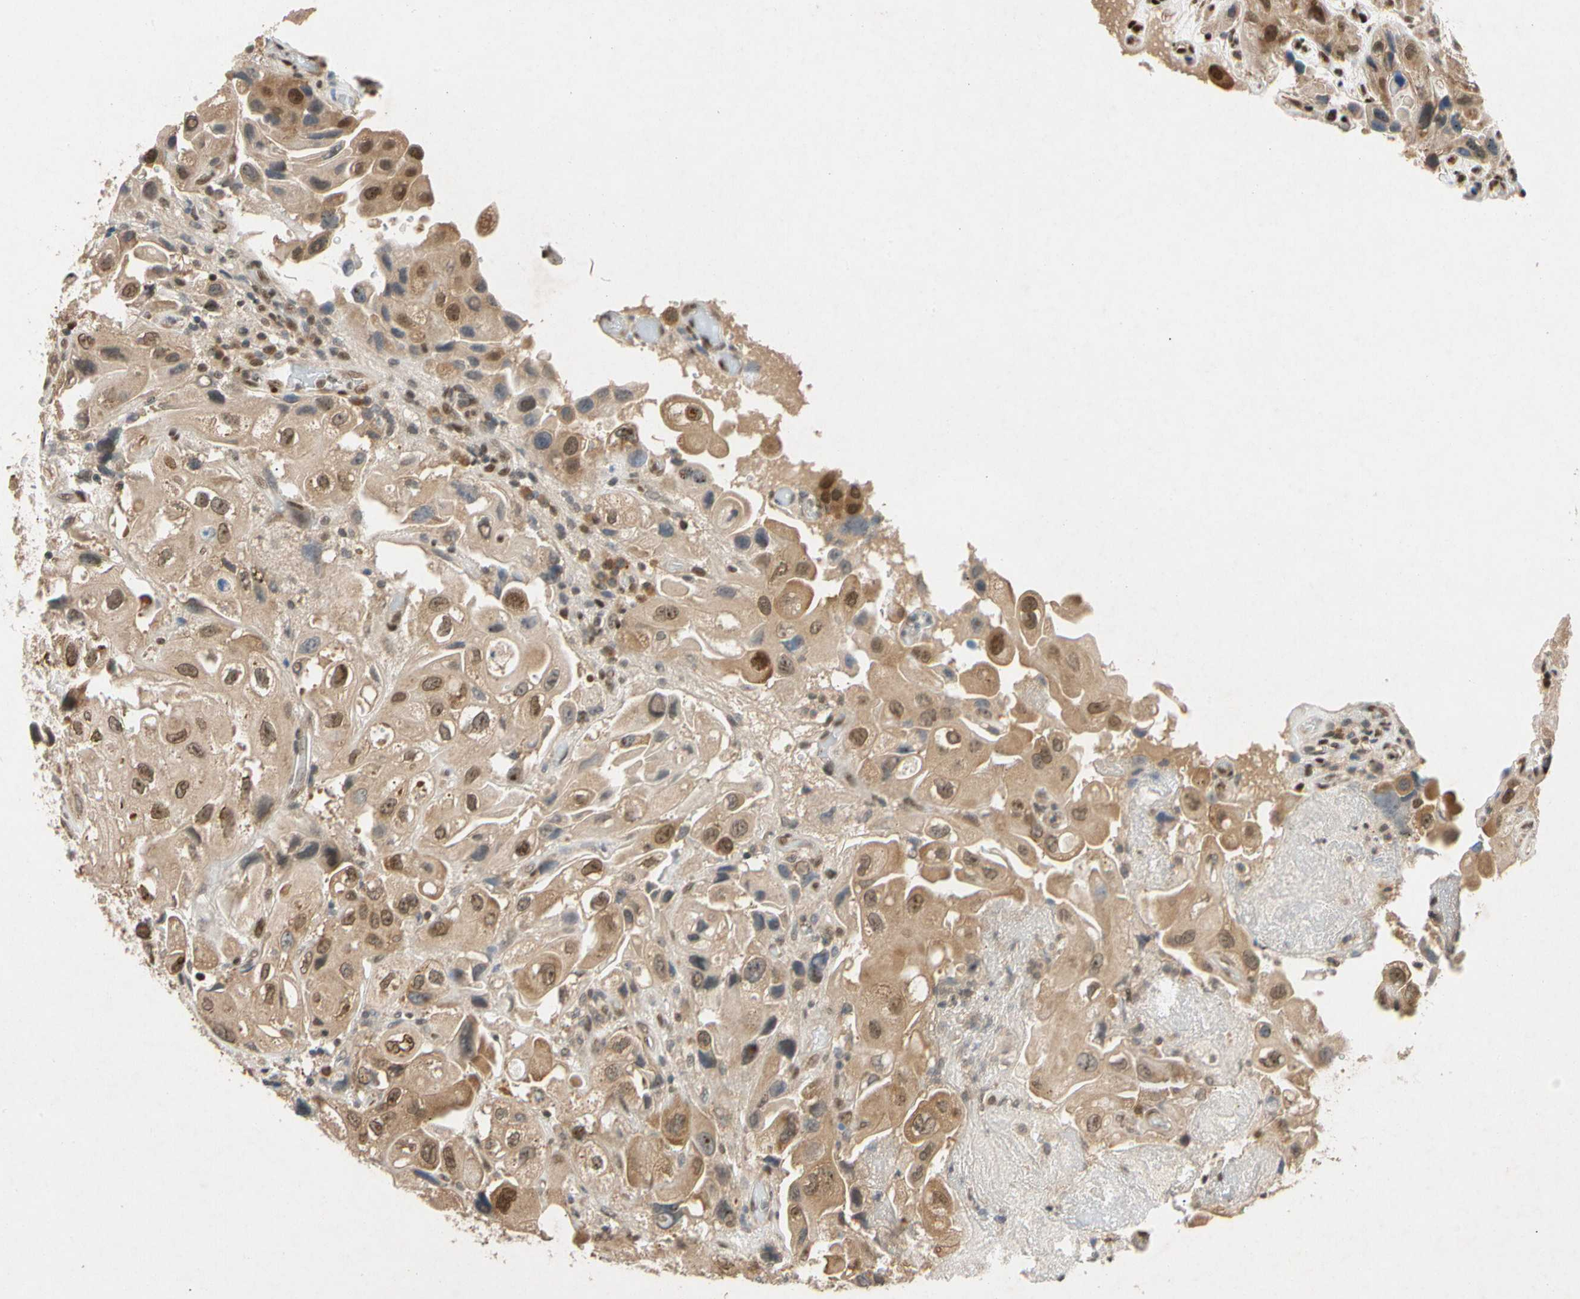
{"staining": {"intensity": "moderate", "quantity": ">75%", "location": "cytoplasmic/membranous,nuclear"}, "tissue": "urothelial cancer", "cell_type": "Tumor cells", "image_type": "cancer", "snomed": [{"axis": "morphology", "description": "Urothelial carcinoma, High grade"}, {"axis": "topography", "description": "Urinary bladder"}], "caption": "Approximately >75% of tumor cells in urothelial cancer show moderate cytoplasmic/membranous and nuclear protein positivity as visualized by brown immunohistochemical staining.", "gene": "EIF1AX", "patient": {"sex": "female", "age": 64}}